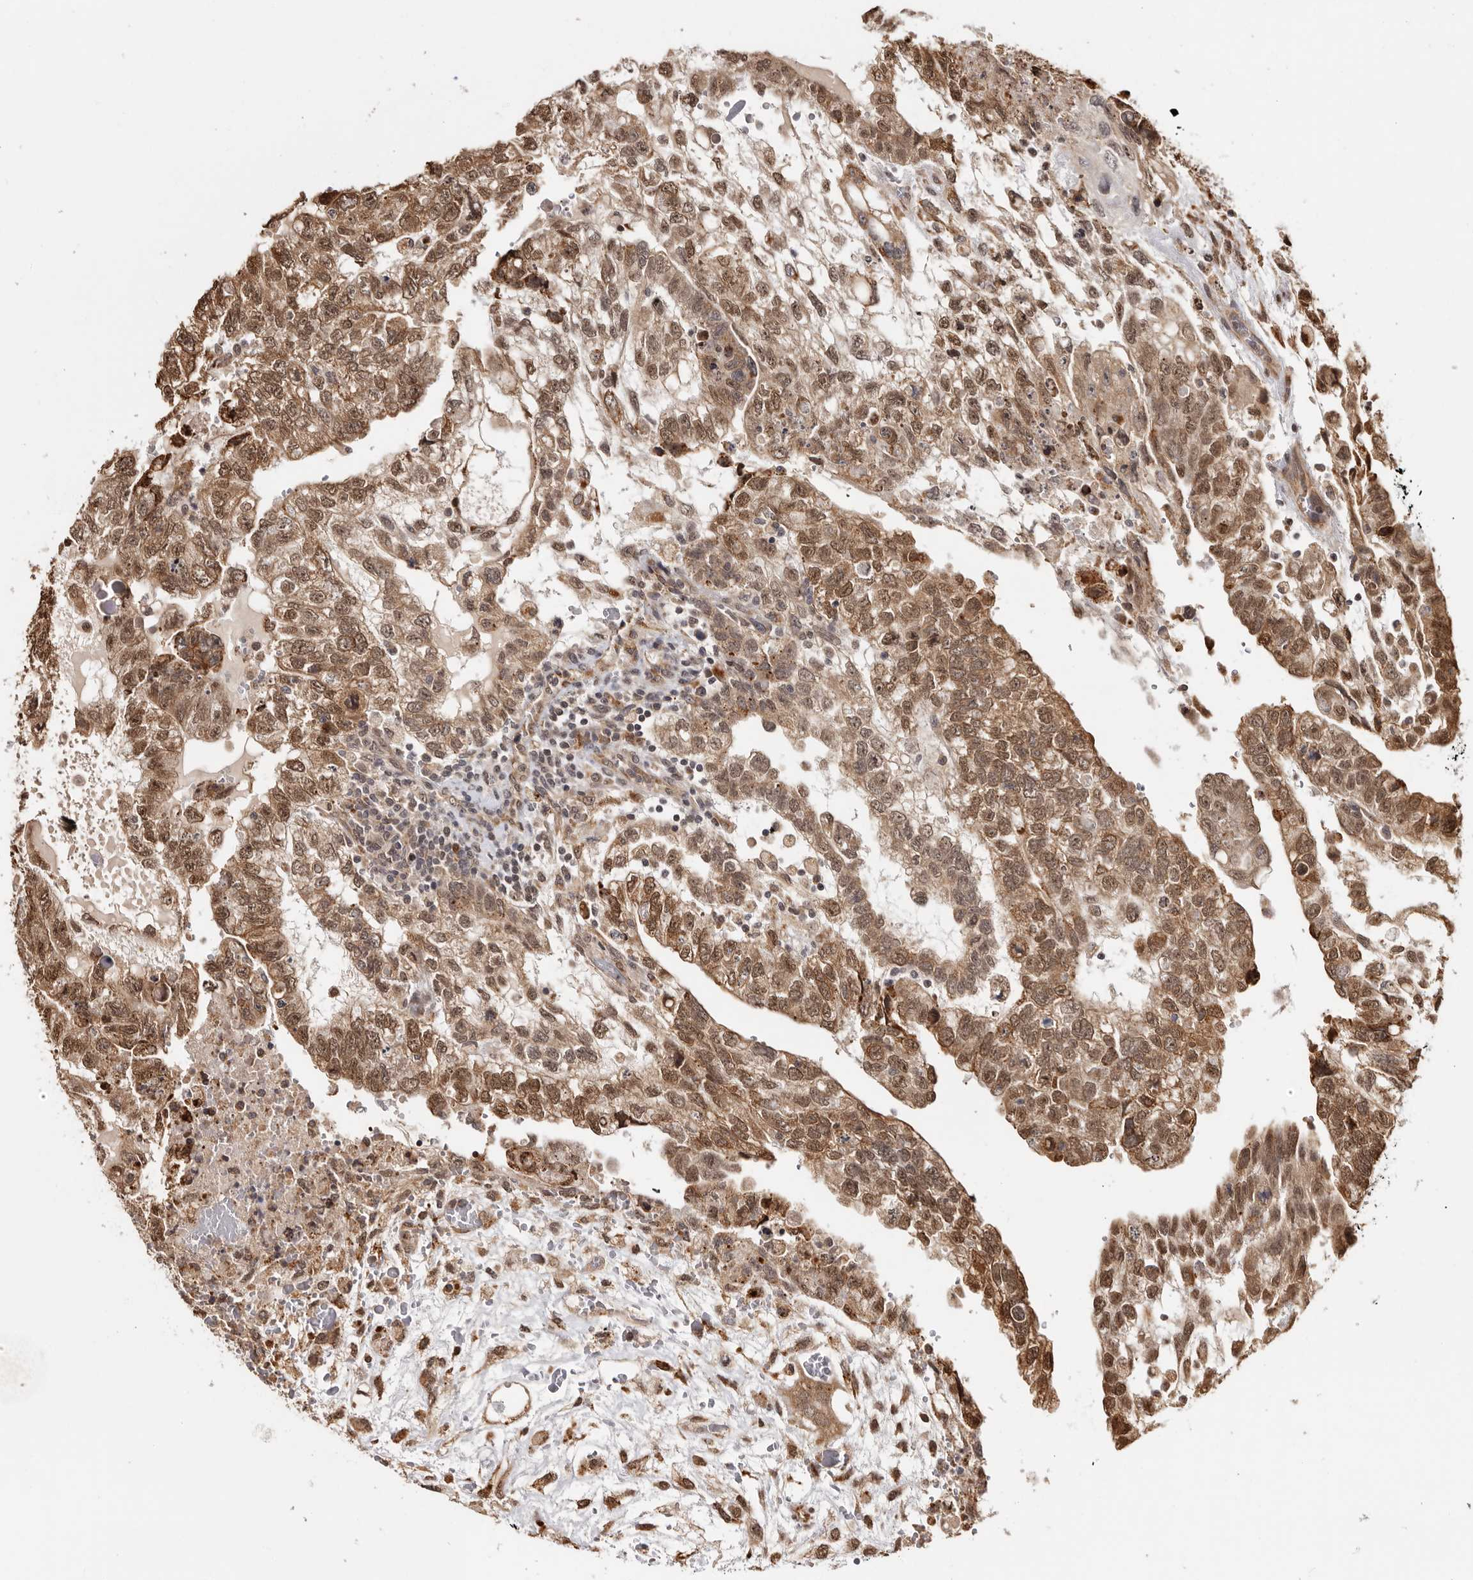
{"staining": {"intensity": "moderate", "quantity": ">75%", "location": "cytoplasmic/membranous,nuclear"}, "tissue": "testis cancer", "cell_type": "Tumor cells", "image_type": "cancer", "snomed": [{"axis": "morphology", "description": "Carcinoma, Embryonal, NOS"}, {"axis": "topography", "description": "Testis"}], "caption": "Protein expression analysis of human testis cancer reveals moderate cytoplasmic/membranous and nuclear positivity in approximately >75% of tumor cells. The staining was performed using DAB (3,3'-diaminobenzidine), with brown indicating positive protein expression. Nuclei are stained blue with hematoxylin.", "gene": "ZNF83", "patient": {"sex": "male", "age": 36}}